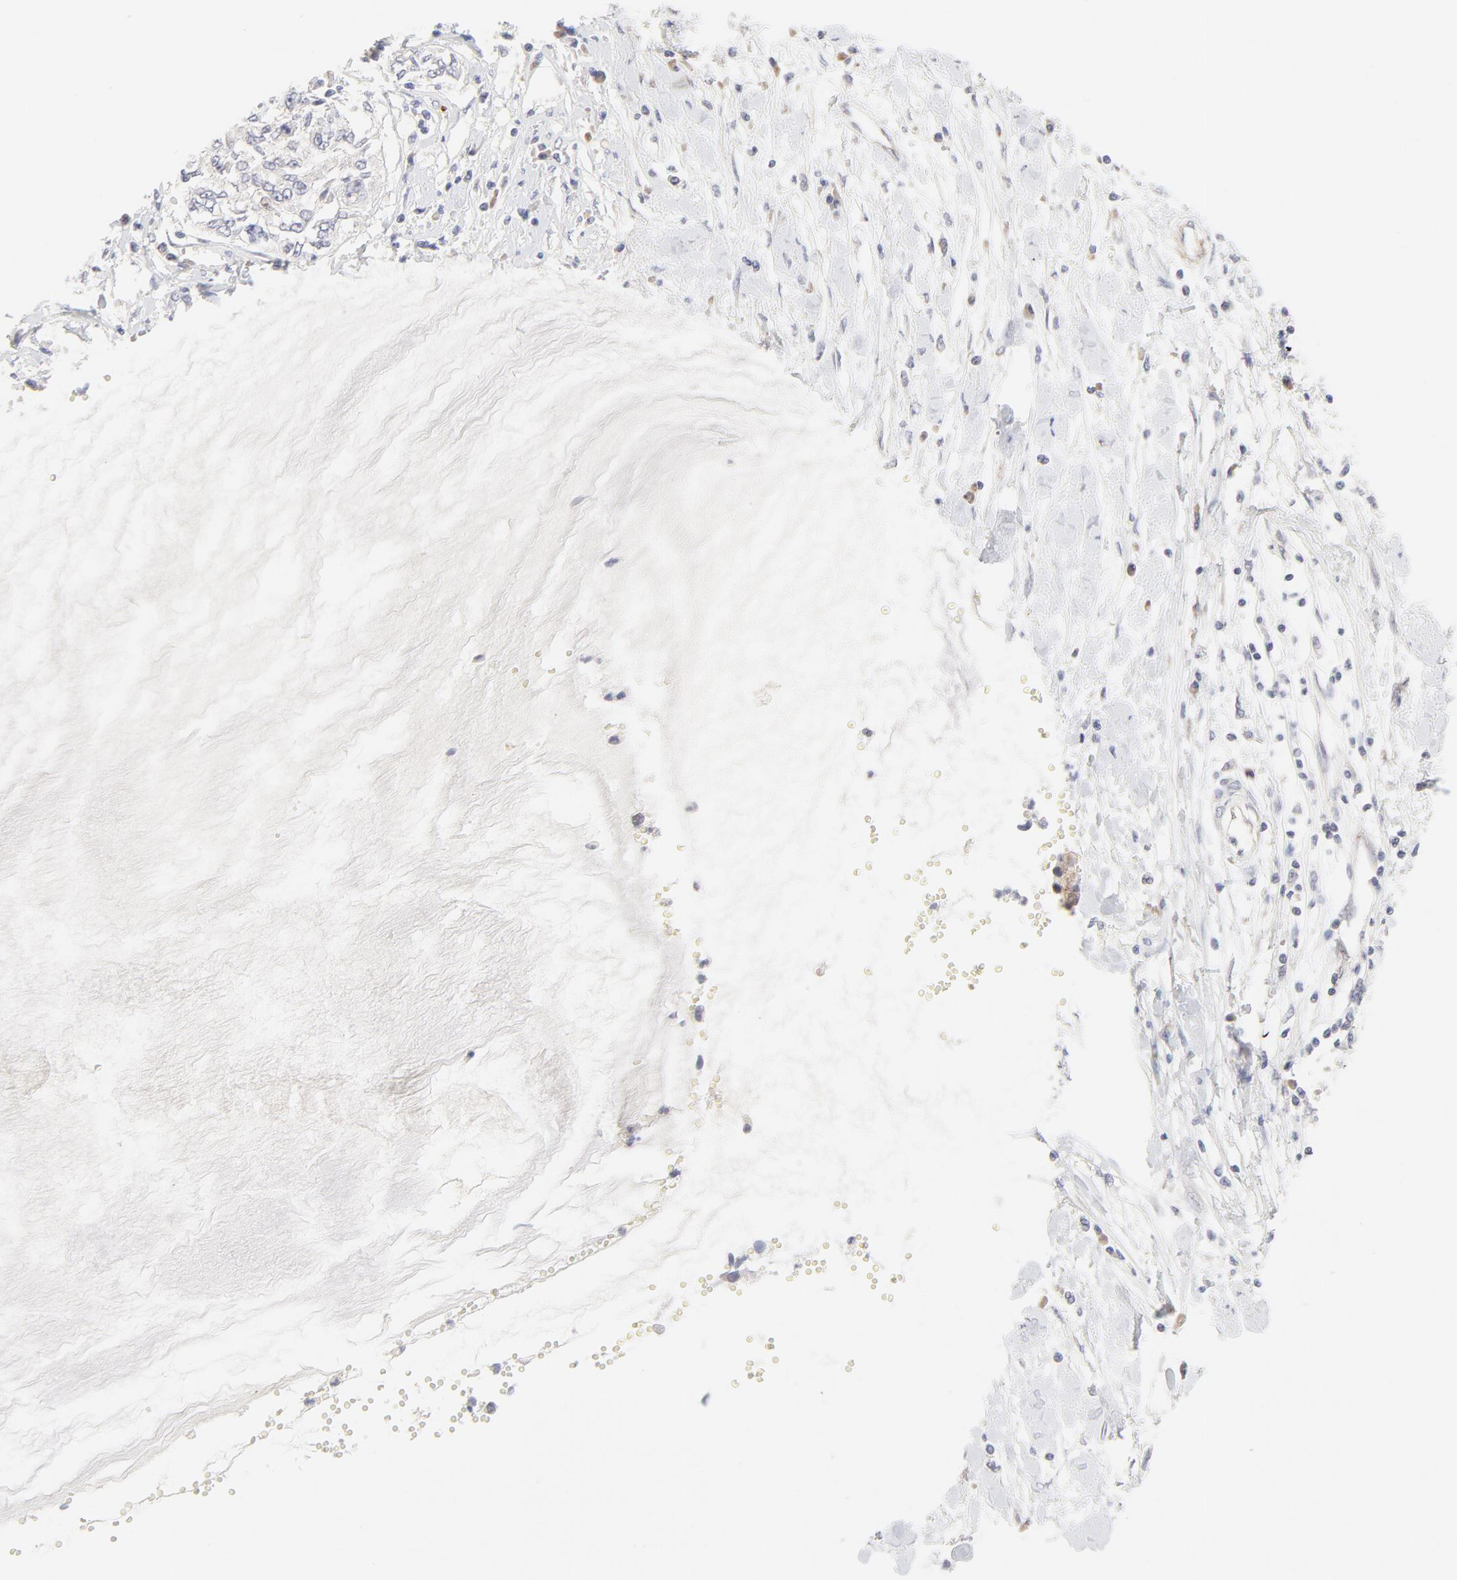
{"staining": {"intensity": "negative", "quantity": "none", "location": "none"}, "tissue": "cervical cancer", "cell_type": "Tumor cells", "image_type": "cancer", "snomed": [{"axis": "morphology", "description": "Normal tissue, NOS"}, {"axis": "morphology", "description": "Squamous cell carcinoma, NOS"}, {"axis": "topography", "description": "Cervix"}], "caption": "IHC of squamous cell carcinoma (cervical) reveals no expression in tumor cells.", "gene": "NKX2-2", "patient": {"sex": "female", "age": 45}}